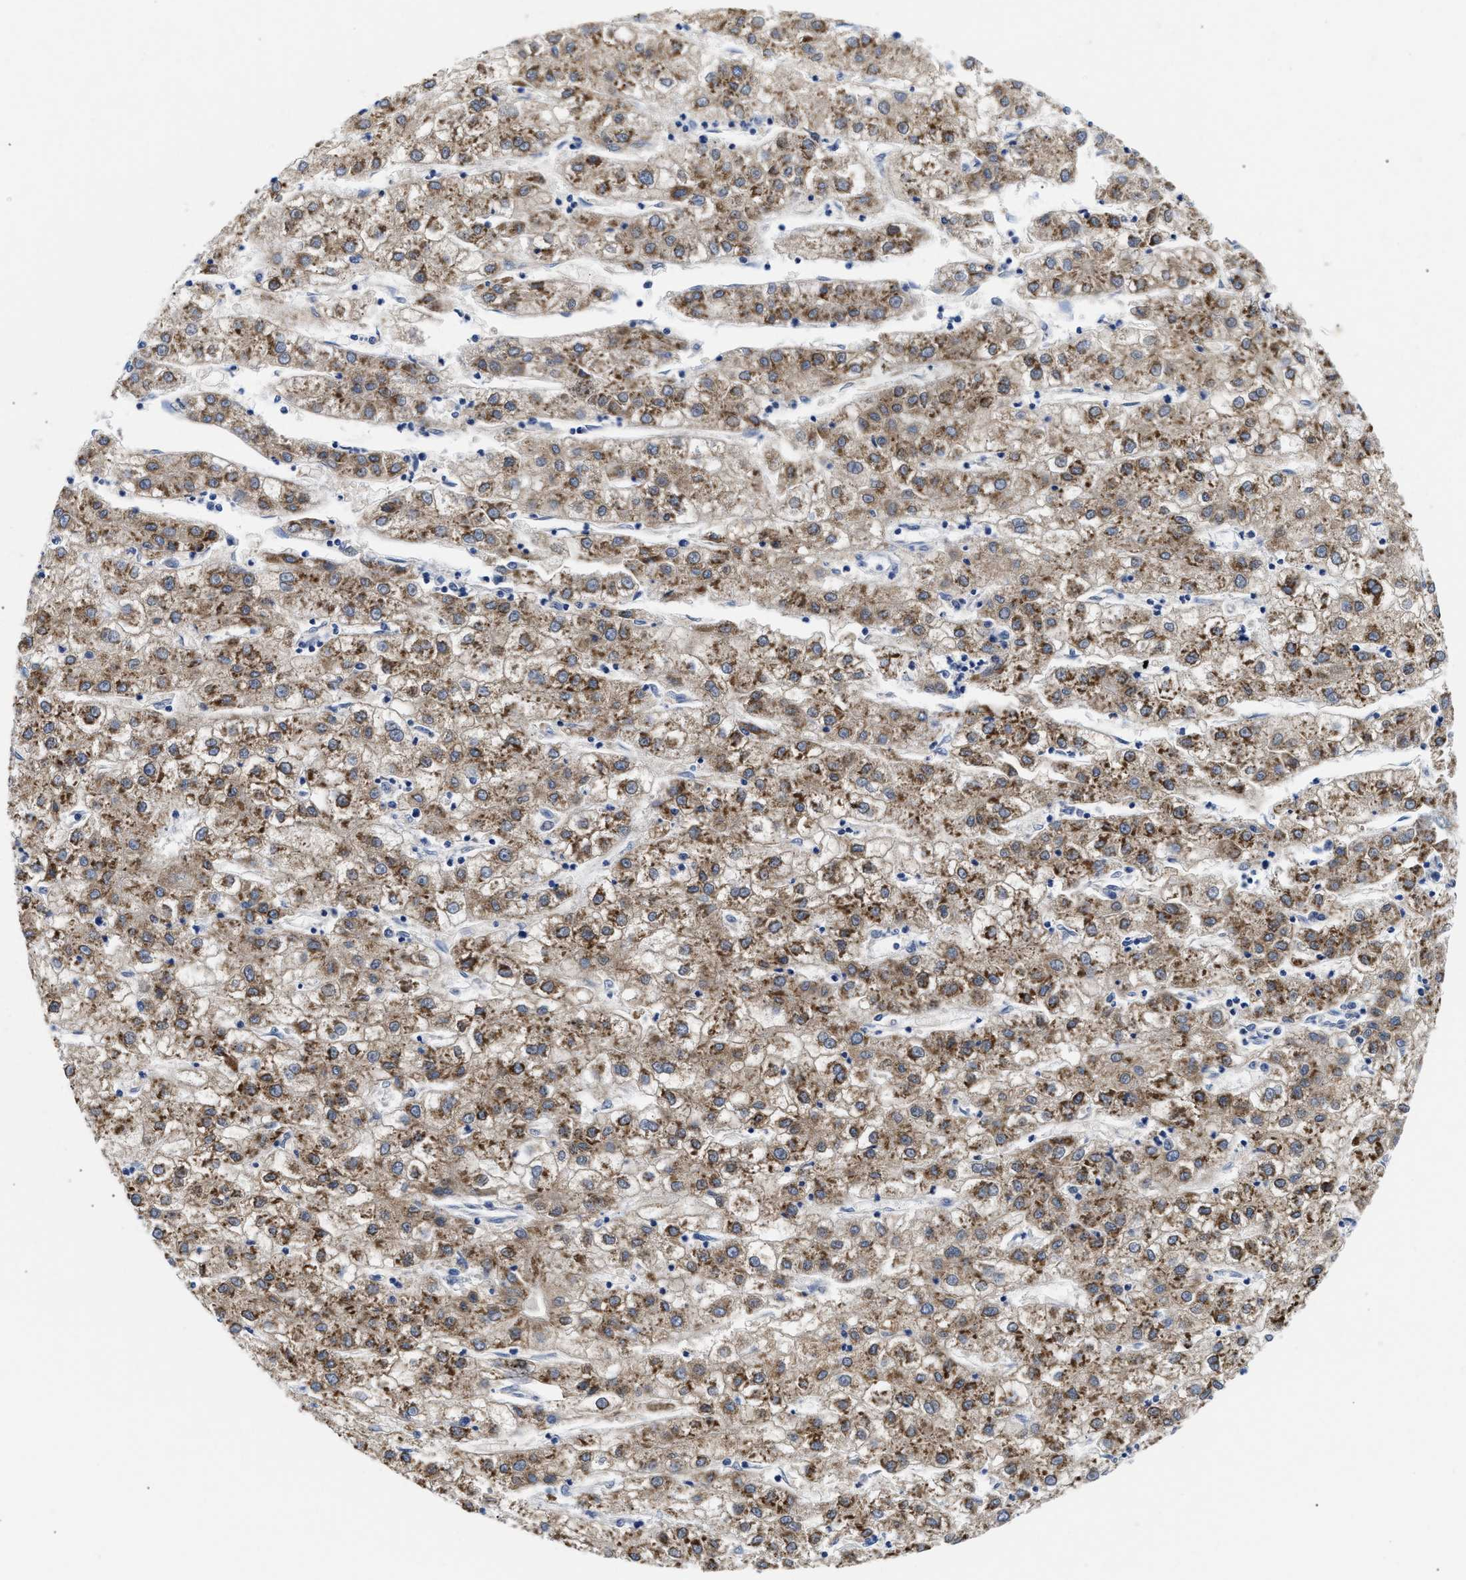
{"staining": {"intensity": "moderate", "quantity": ">75%", "location": "cytoplasmic/membranous"}, "tissue": "liver cancer", "cell_type": "Tumor cells", "image_type": "cancer", "snomed": [{"axis": "morphology", "description": "Carcinoma, Hepatocellular, NOS"}, {"axis": "topography", "description": "Liver"}], "caption": "This photomicrograph demonstrates liver cancer (hepatocellular carcinoma) stained with immunohistochemistry (IHC) to label a protein in brown. The cytoplasmic/membranous of tumor cells show moderate positivity for the protein. Nuclei are counter-stained blue.", "gene": "RINT1", "patient": {"sex": "male", "age": 72}}